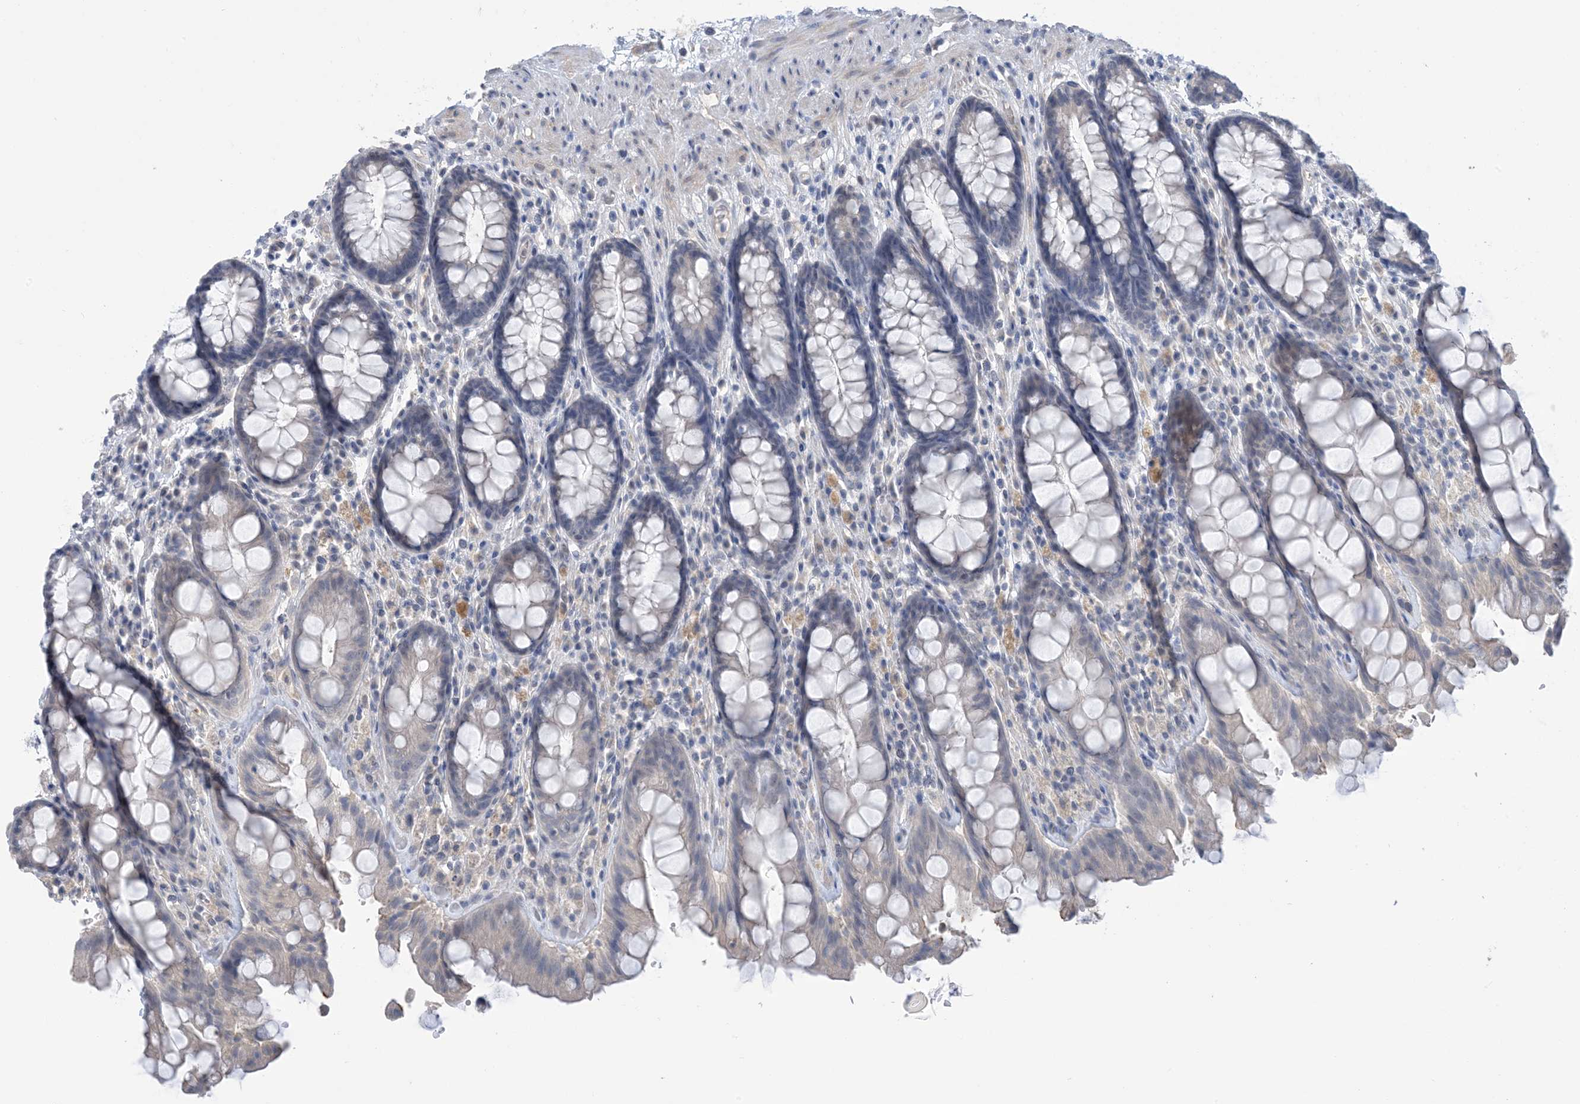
{"staining": {"intensity": "negative", "quantity": "none", "location": "none"}, "tissue": "rectum", "cell_type": "Glandular cells", "image_type": "normal", "snomed": [{"axis": "morphology", "description": "Normal tissue, NOS"}, {"axis": "topography", "description": "Rectum"}], "caption": "Glandular cells are negative for brown protein staining in unremarkable rectum. (Immunohistochemistry (ihc), brightfield microscopy, high magnification).", "gene": "TTYH1", "patient": {"sex": "male", "age": 64}}